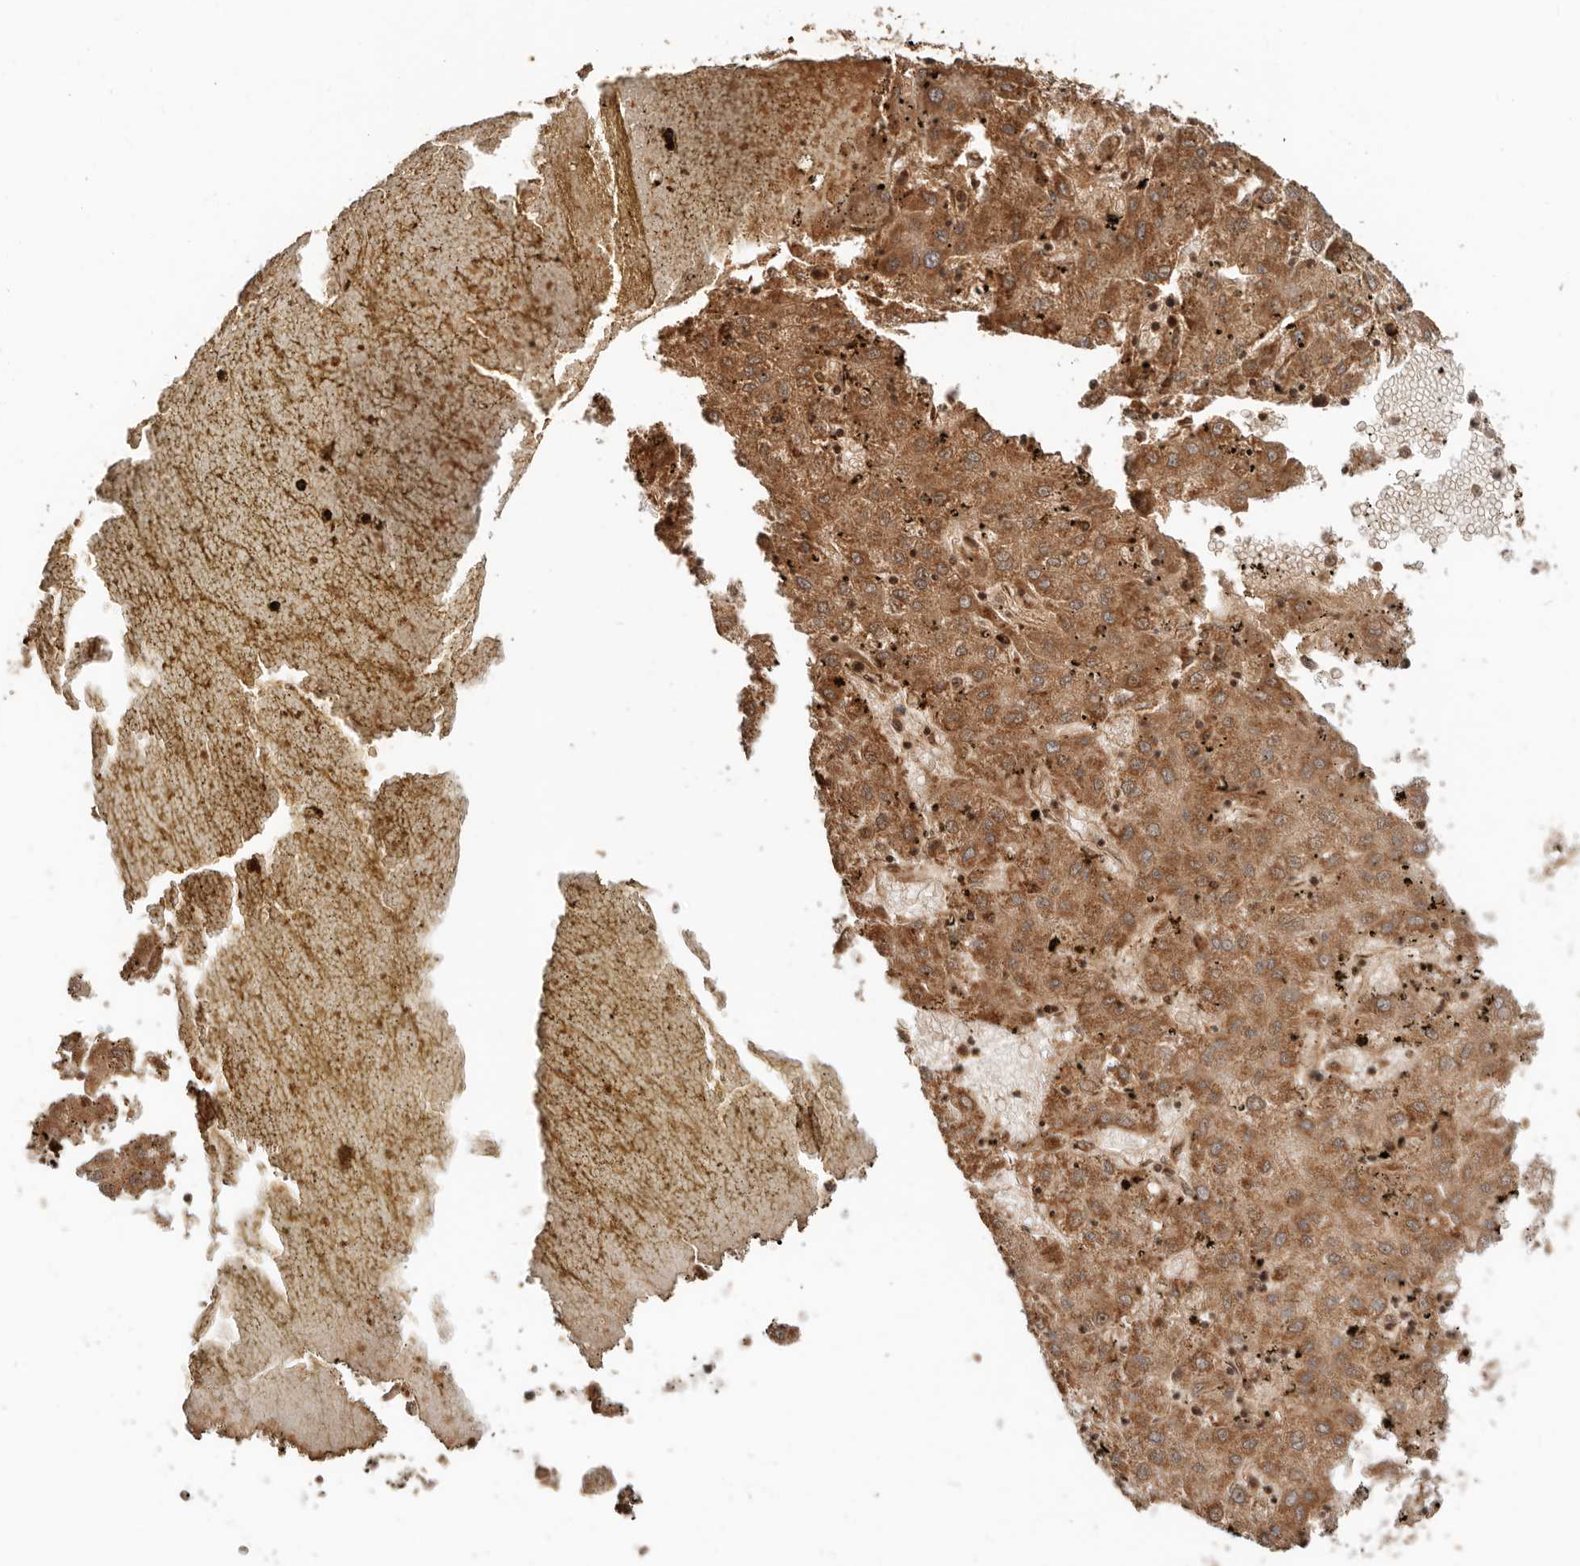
{"staining": {"intensity": "strong", "quantity": ">75%", "location": "cytoplasmic/membranous"}, "tissue": "liver cancer", "cell_type": "Tumor cells", "image_type": "cancer", "snomed": [{"axis": "morphology", "description": "Carcinoma, Hepatocellular, NOS"}, {"axis": "topography", "description": "Liver"}], "caption": "Liver cancer (hepatocellular carcinoma) was stained to show a protein in brown. There is high levels of strong cytoplasmic/membranous expression in approximately >75% of tumor cells.", "gene": "NDUFB11", "patient": {"sex": "male", "age": 72}}